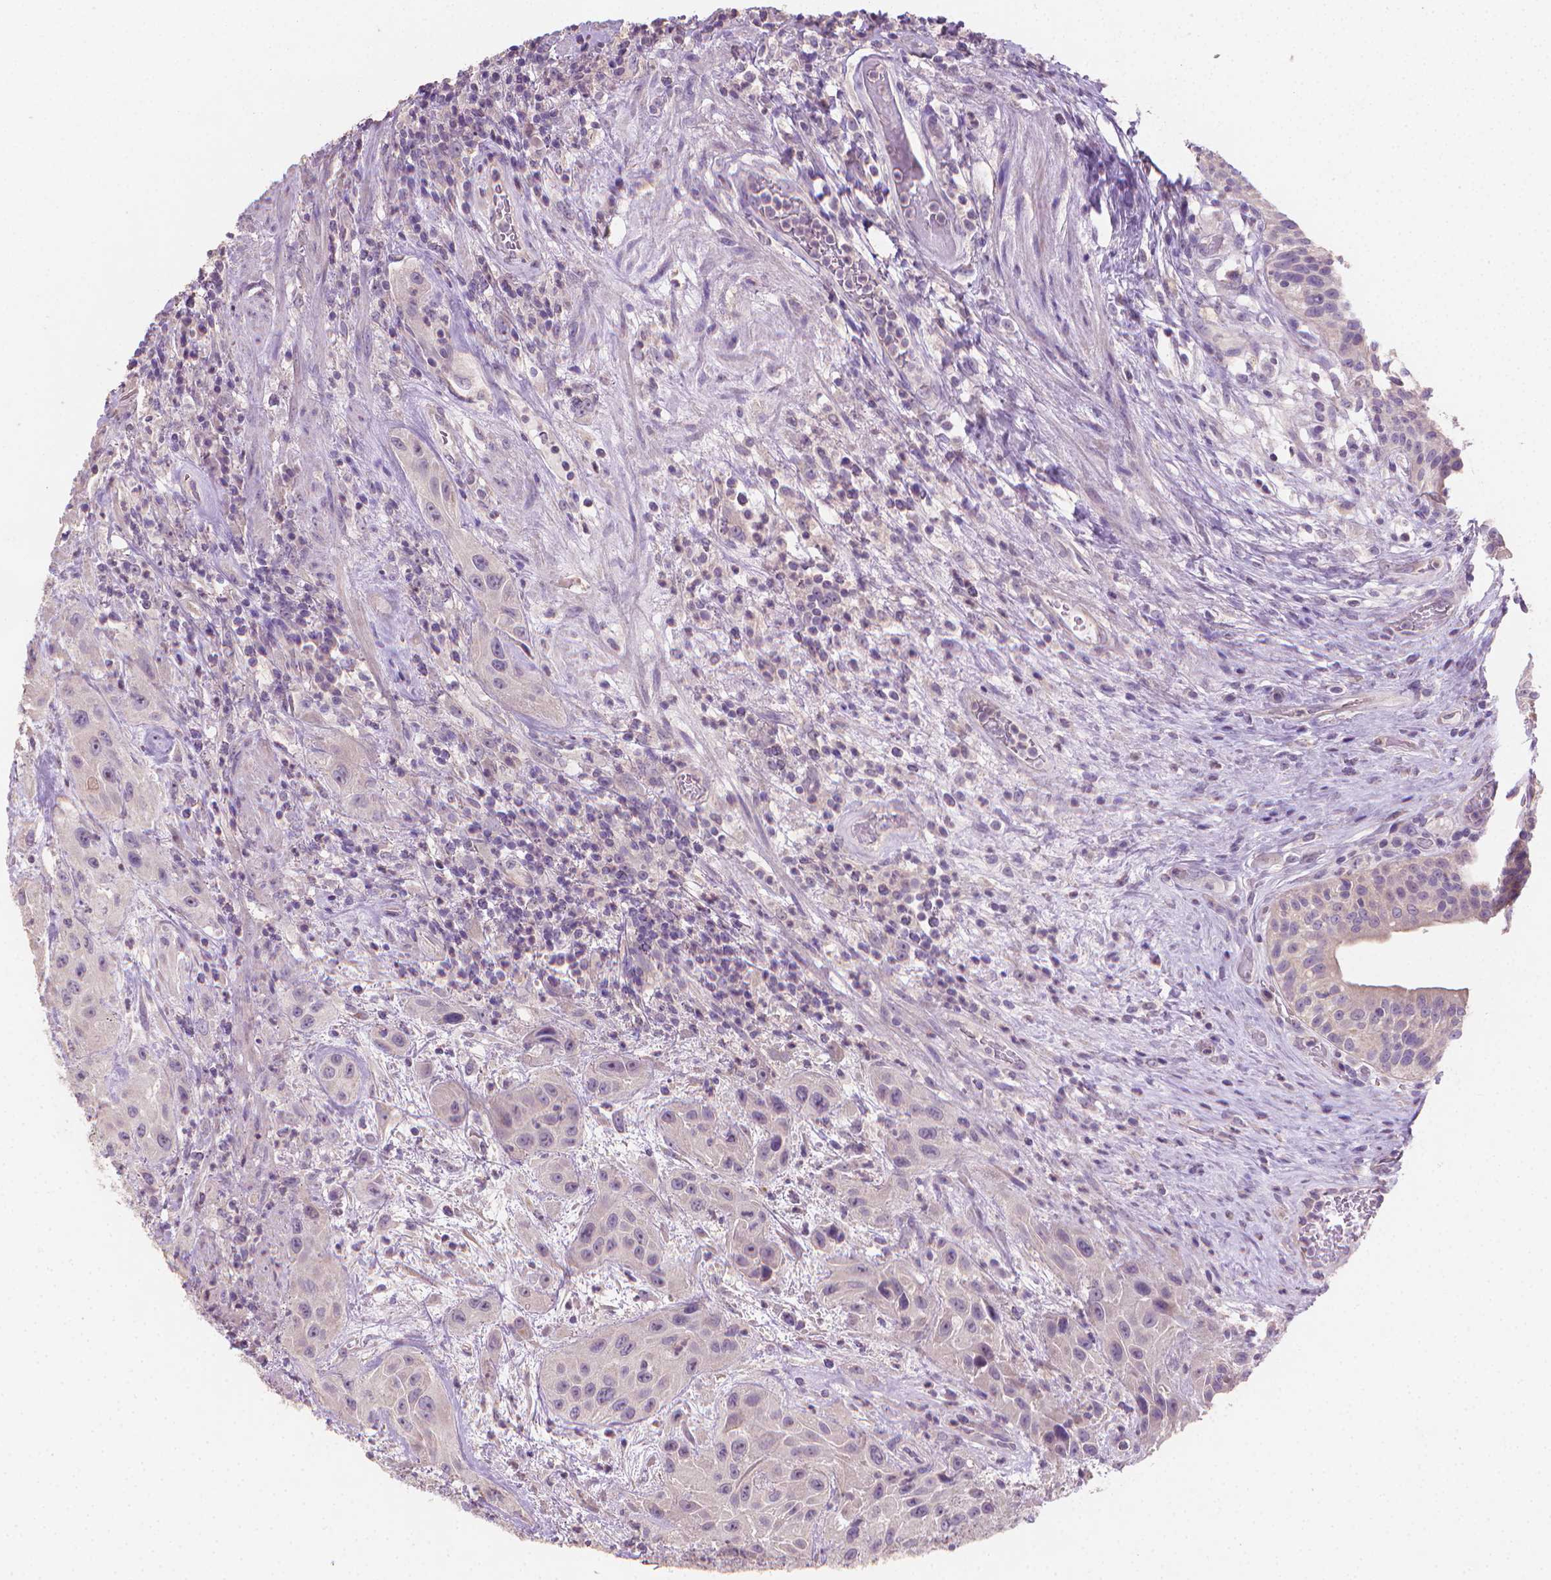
{"staining": {"intensity": "negative", "quantity": "none", "location": "none"}, "tissue": "urothelial cancer", "cell_type": "Tumor cells", "image_type": "cancer", "snomed": [{"axis": "morphology", "description": "Urothelial carcinoma, High grade"}, {"axis": "topography", "description": "Urinary bladder"}], "caption": "Photomicrograph shows no protein positivity in tumor cells of urothelial carcinoma (high-grade) tissue.", "gene": "CATIP", "patient": {"sex": "male", "age": 79}}